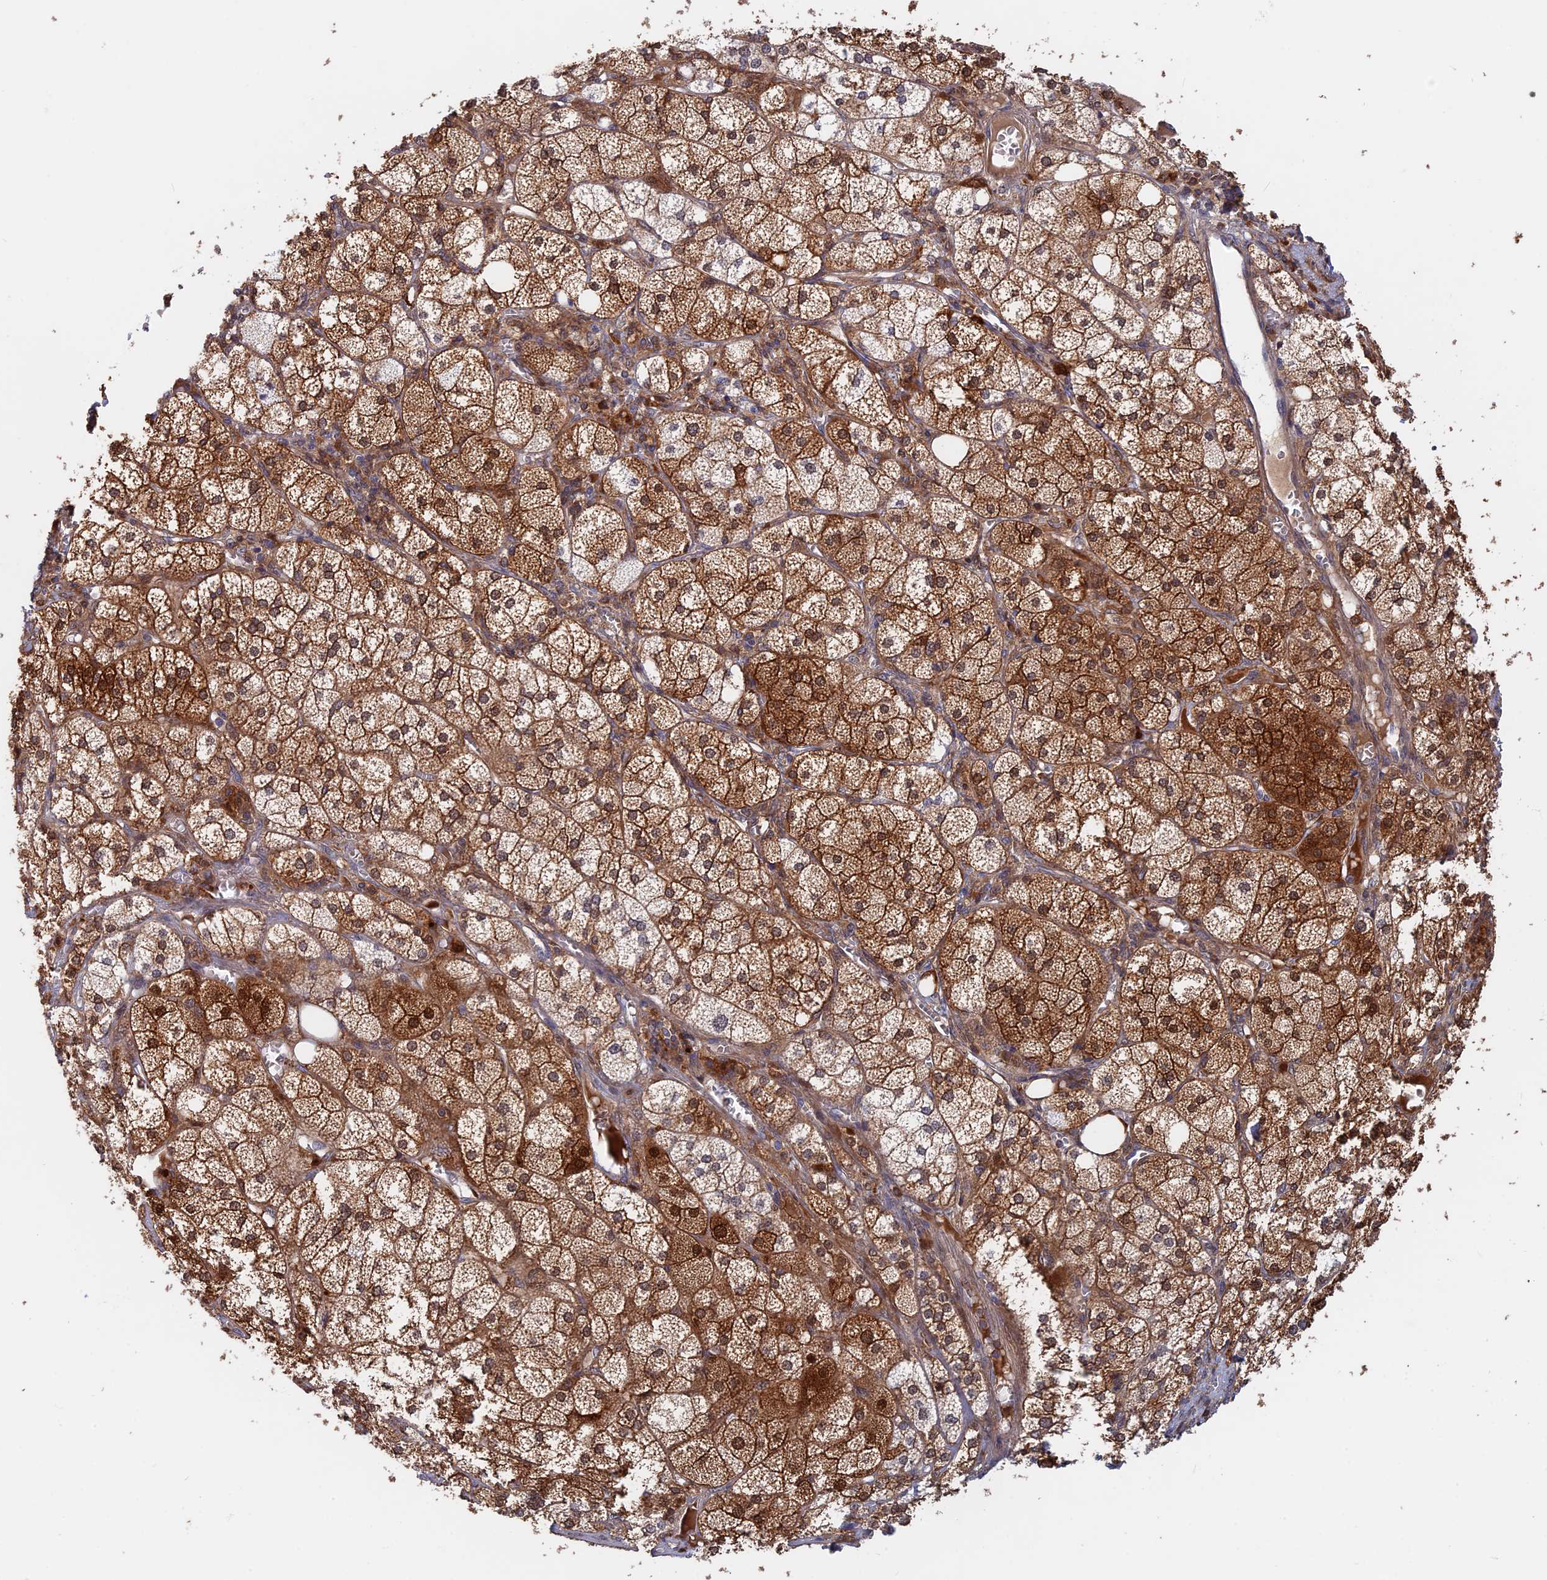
{"staining": {"intensity": "moderate", "quantity": ">75%", "location": "cytoplasmic/membranous,nuclear"}, "tissue": "adrenal gland", "cell_type": "Glandular cells", "image_type": "normal", "snomed": [{"axis": "morphology", "description": "Normal tissue, NOS"}, {"axis": "topography", "description": "Adrenal gland"}], "caption": "Protein expression analysis of unremarkable adrenal gland demonstrates moderate cytoplasmic/membranous,nuclear expression in approximately >75% of glandular cells. (Brightfield microscopy of DAB IHC at high magnification).", "gene": "BLVRA", "patient": {"sex": "female", "age": 61}}